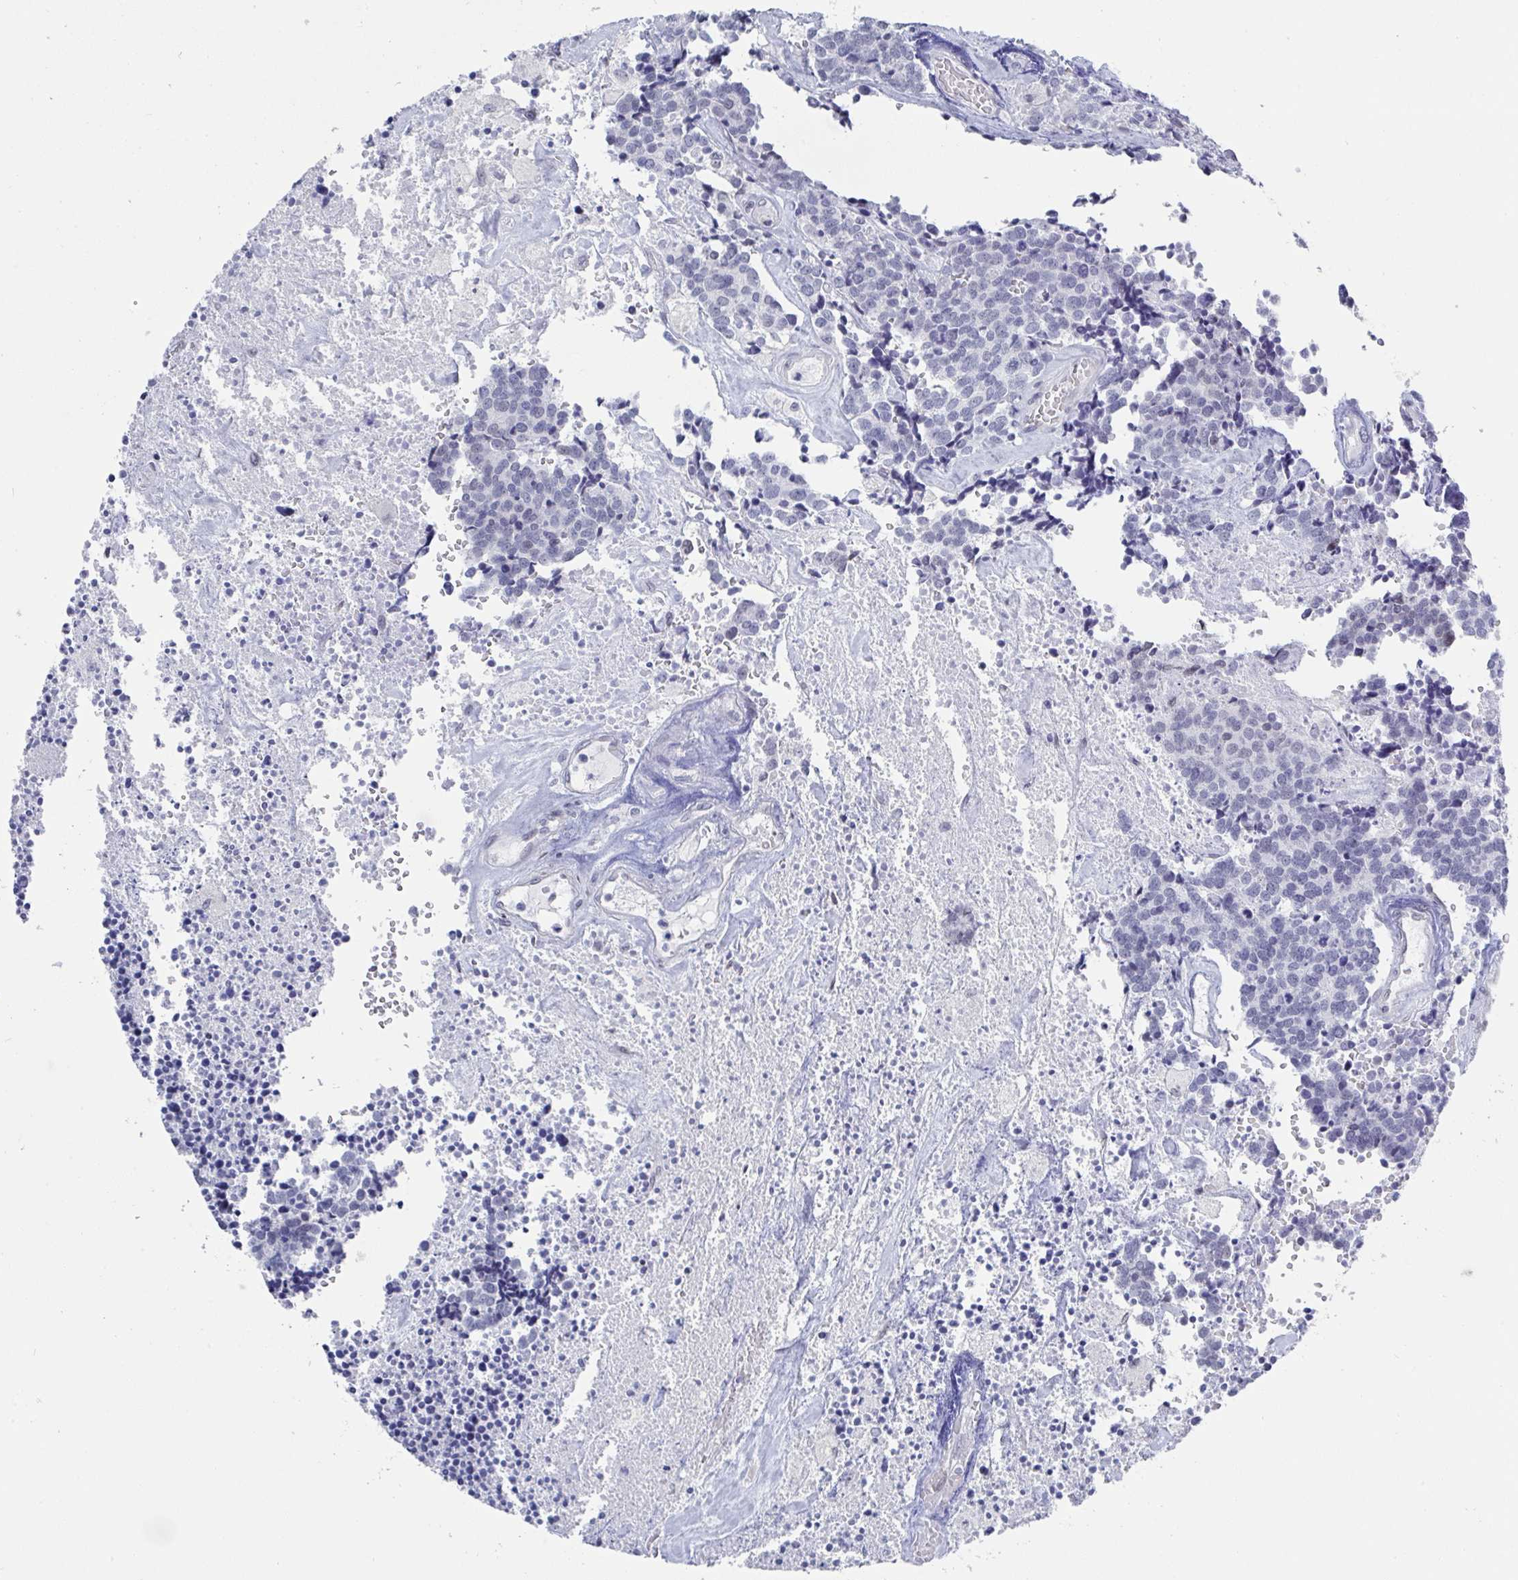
{"staining": {"intensity": "negative", "quantity": "none", "location": "none"}, "tissue": "carcinoid", "cell_type": "Tumor cells", "image_type": "cancer", "snomed": [{"axis": "morphology", "description": "Carcinoid, malignant, NOS"}, {"axis": "topography", "description": "Skin"}], "caption": "This is an immunohistochemistry (IHC) micrograph of malignant carcinoid. There is no expression in tumor cells.", "gene": "MFSD4A", "patient": {"sex": "female", "age": 79}}